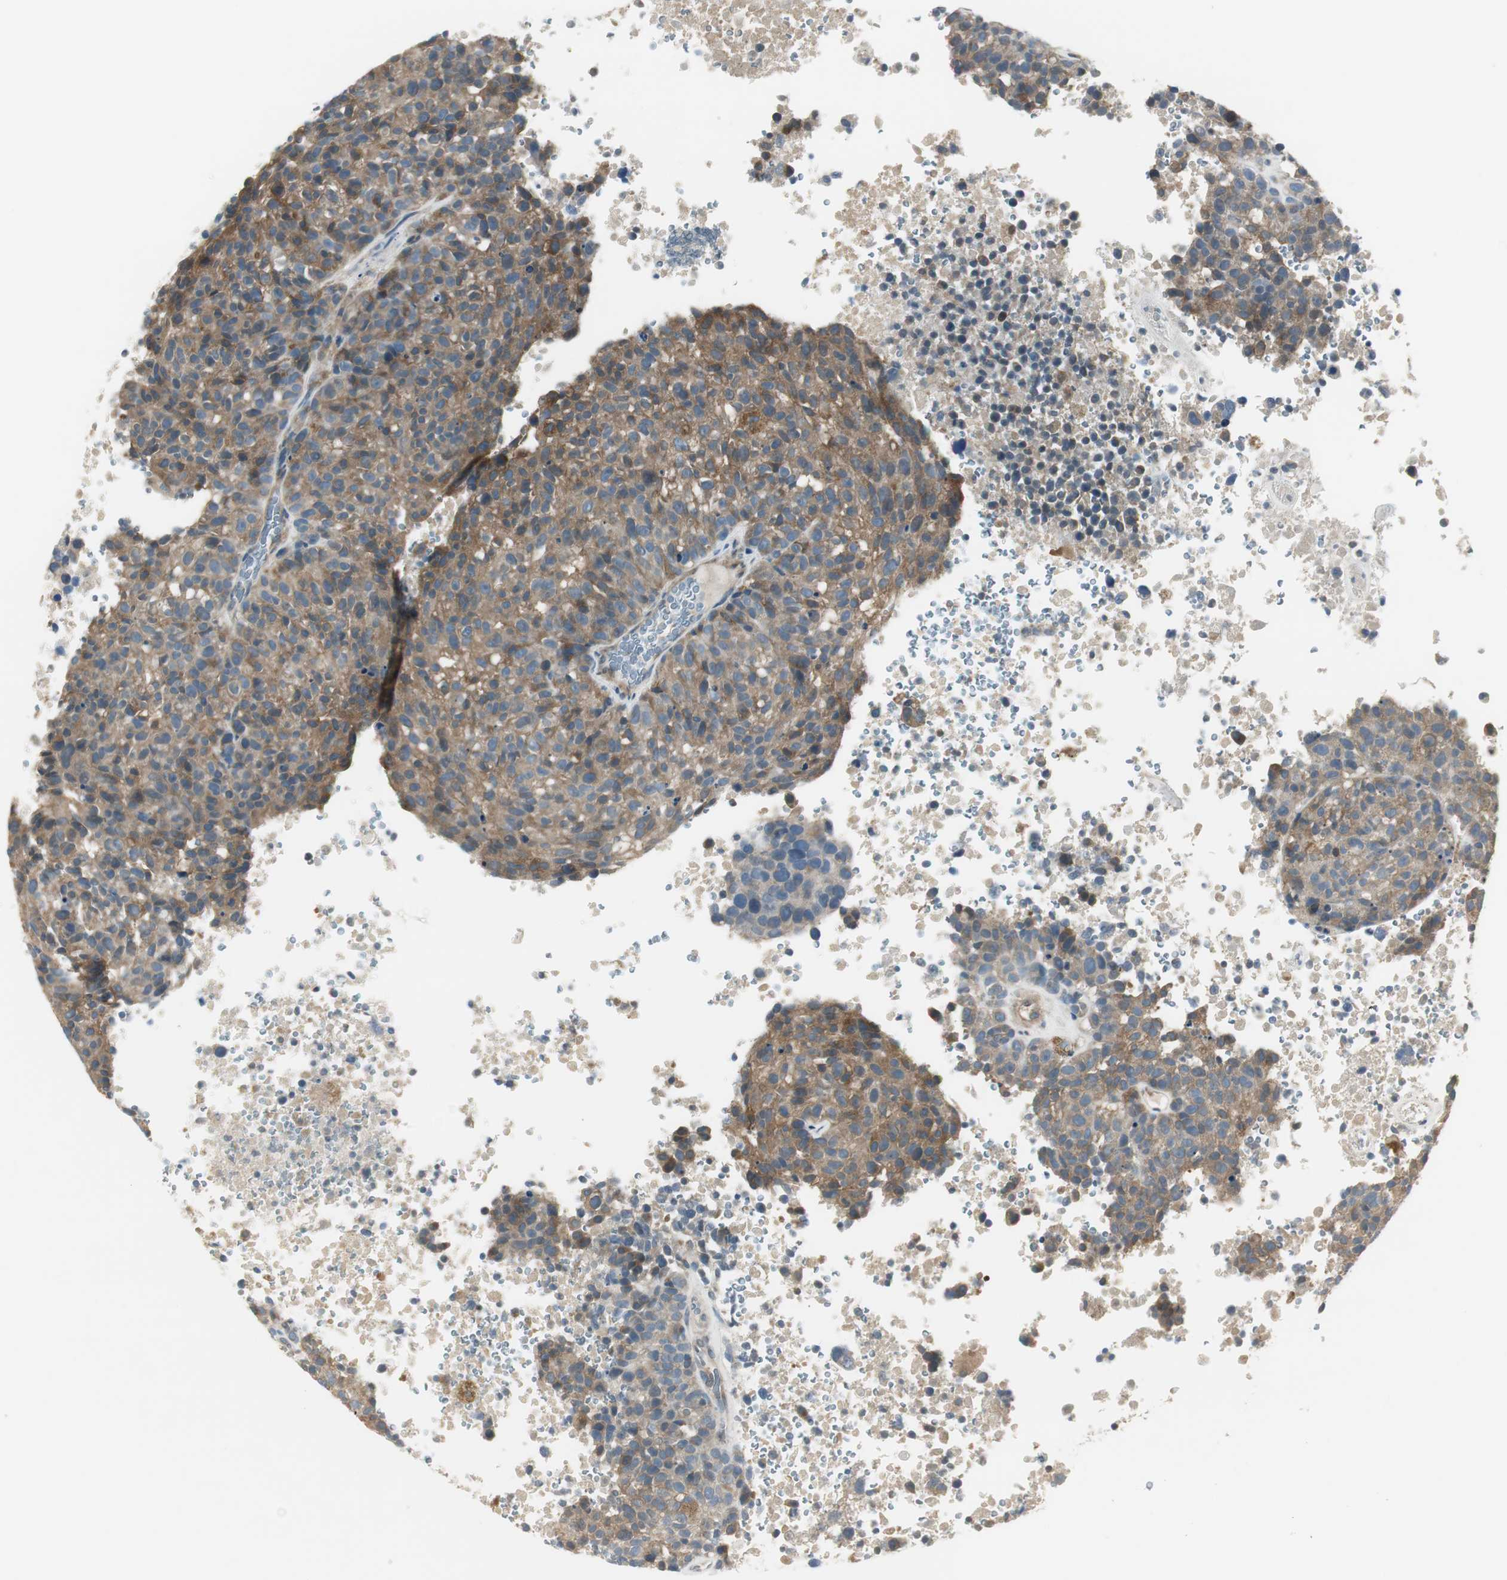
{"staining": {"intensity": "moderate", "quantity": ">75%", "location": "cytoplasmic/membranous"}, "tissue": "melanoma", "cell_type": "Tumor cells", "image_type": "cancer", "snomed": [{"axis": "morphology", "description": "Malignant melanoma, Metastatic site"}, {"axis": "topography", "description": "Cerebral cortex"}], "caption": "Malignant melanoma (metastatic site) stained for a protein (brown) reveals moderate cytoplasmic/membranous positive staining in about >75% of tumor cells.", "gene": "PRKAA1", "patient": {"sex": "female", "age": 52}}